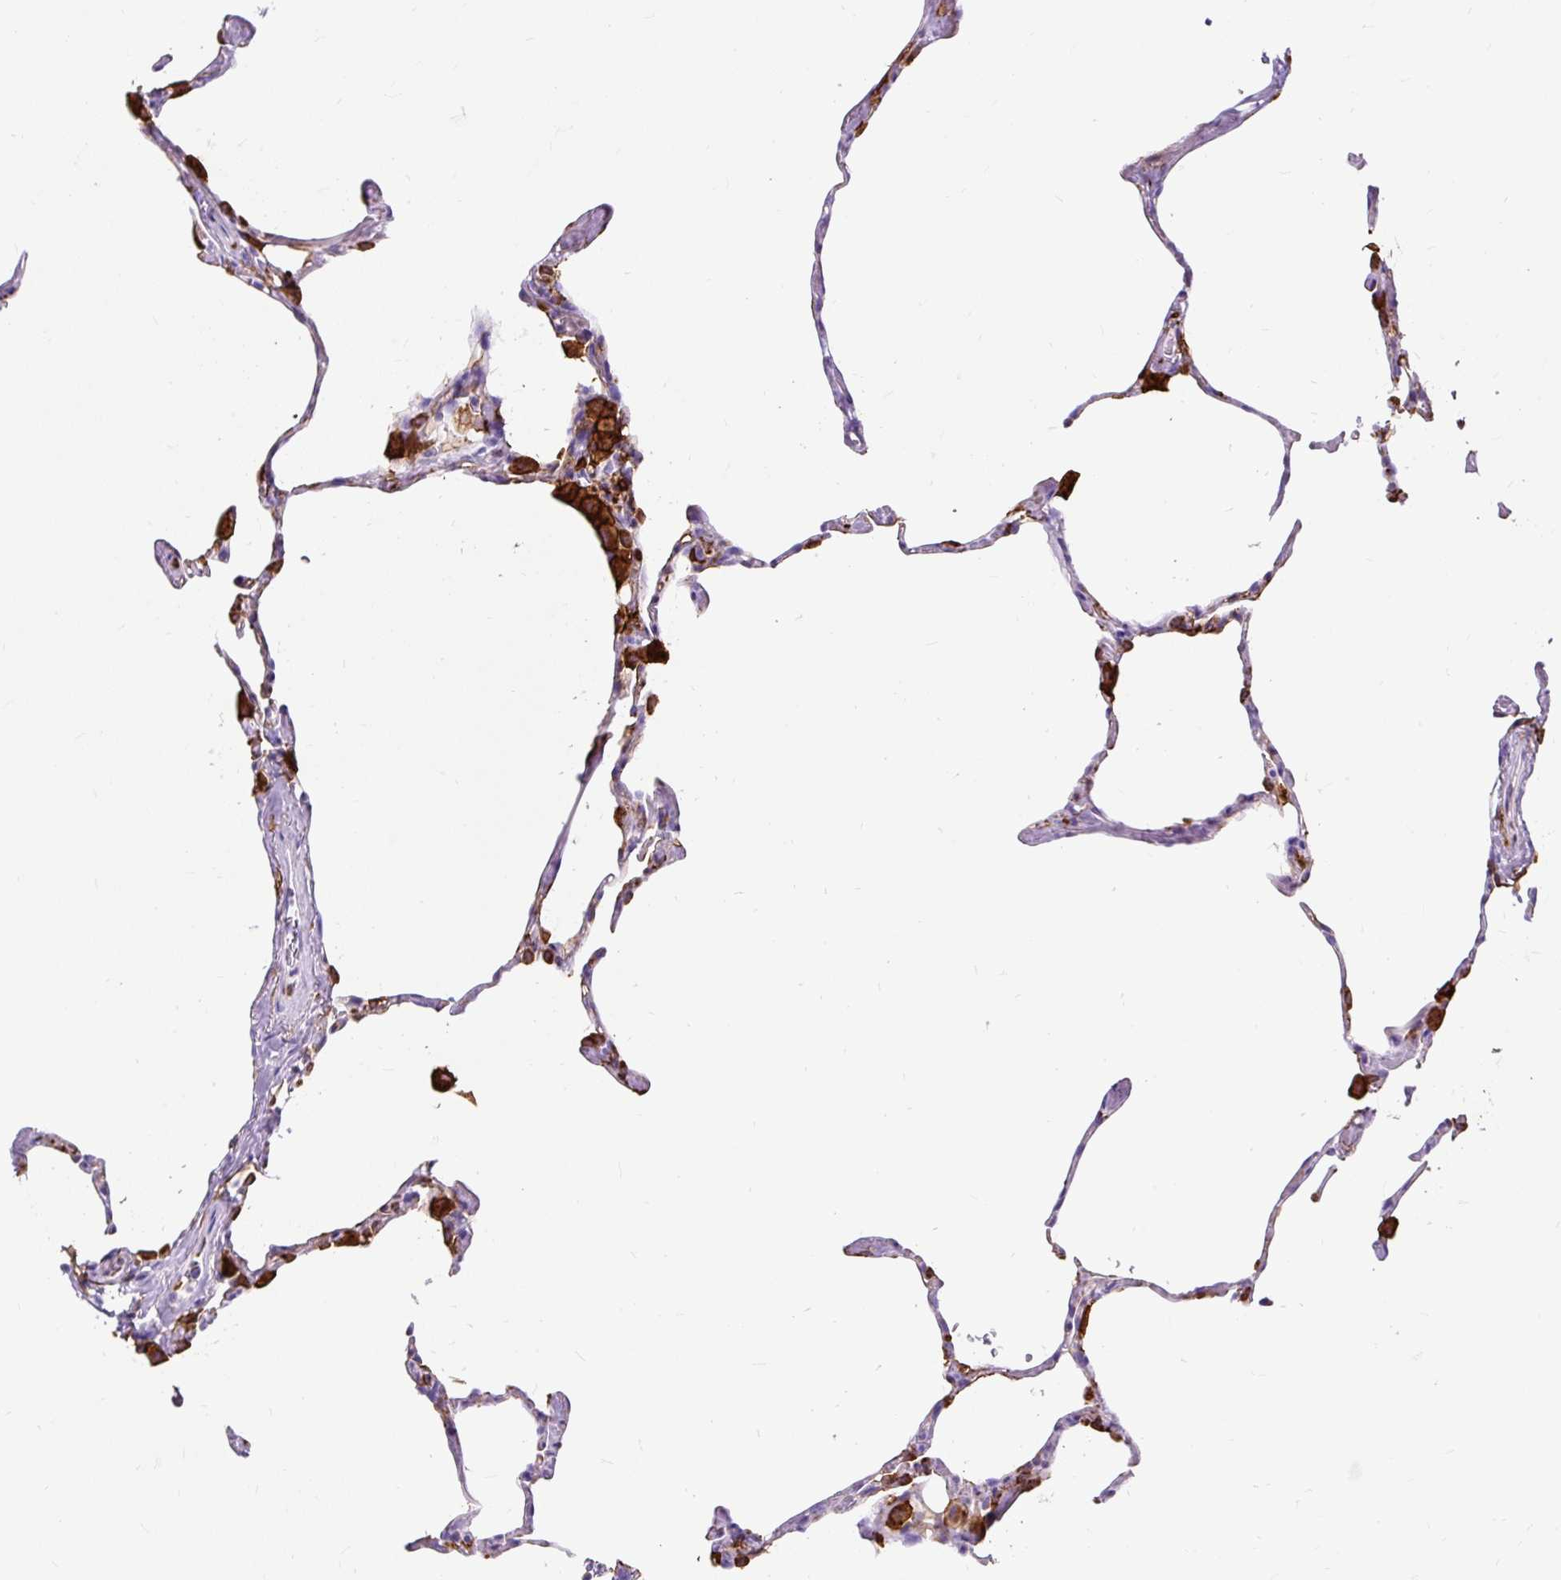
{"staining": {"intensity": "strong", "quantity": "<25%", "location": "cytoplasmic/membranous"}, "tissue": "lung", "cell_type": "Alveolar cells", "image_type": "normal", "snomed": [{"axis": "morphology", "description": "Normal tissue, NOS"}, {"axis": "topography", "description": "Lung"}], "caption": "Immunohistochemistry (DAB) staining of unremarkable human lung shows strong cytoplasmic/membranous protein expression in about <25% of alveolar cells.", "gene": "HLA", "patient": {"sex": "male", "age": 65}}